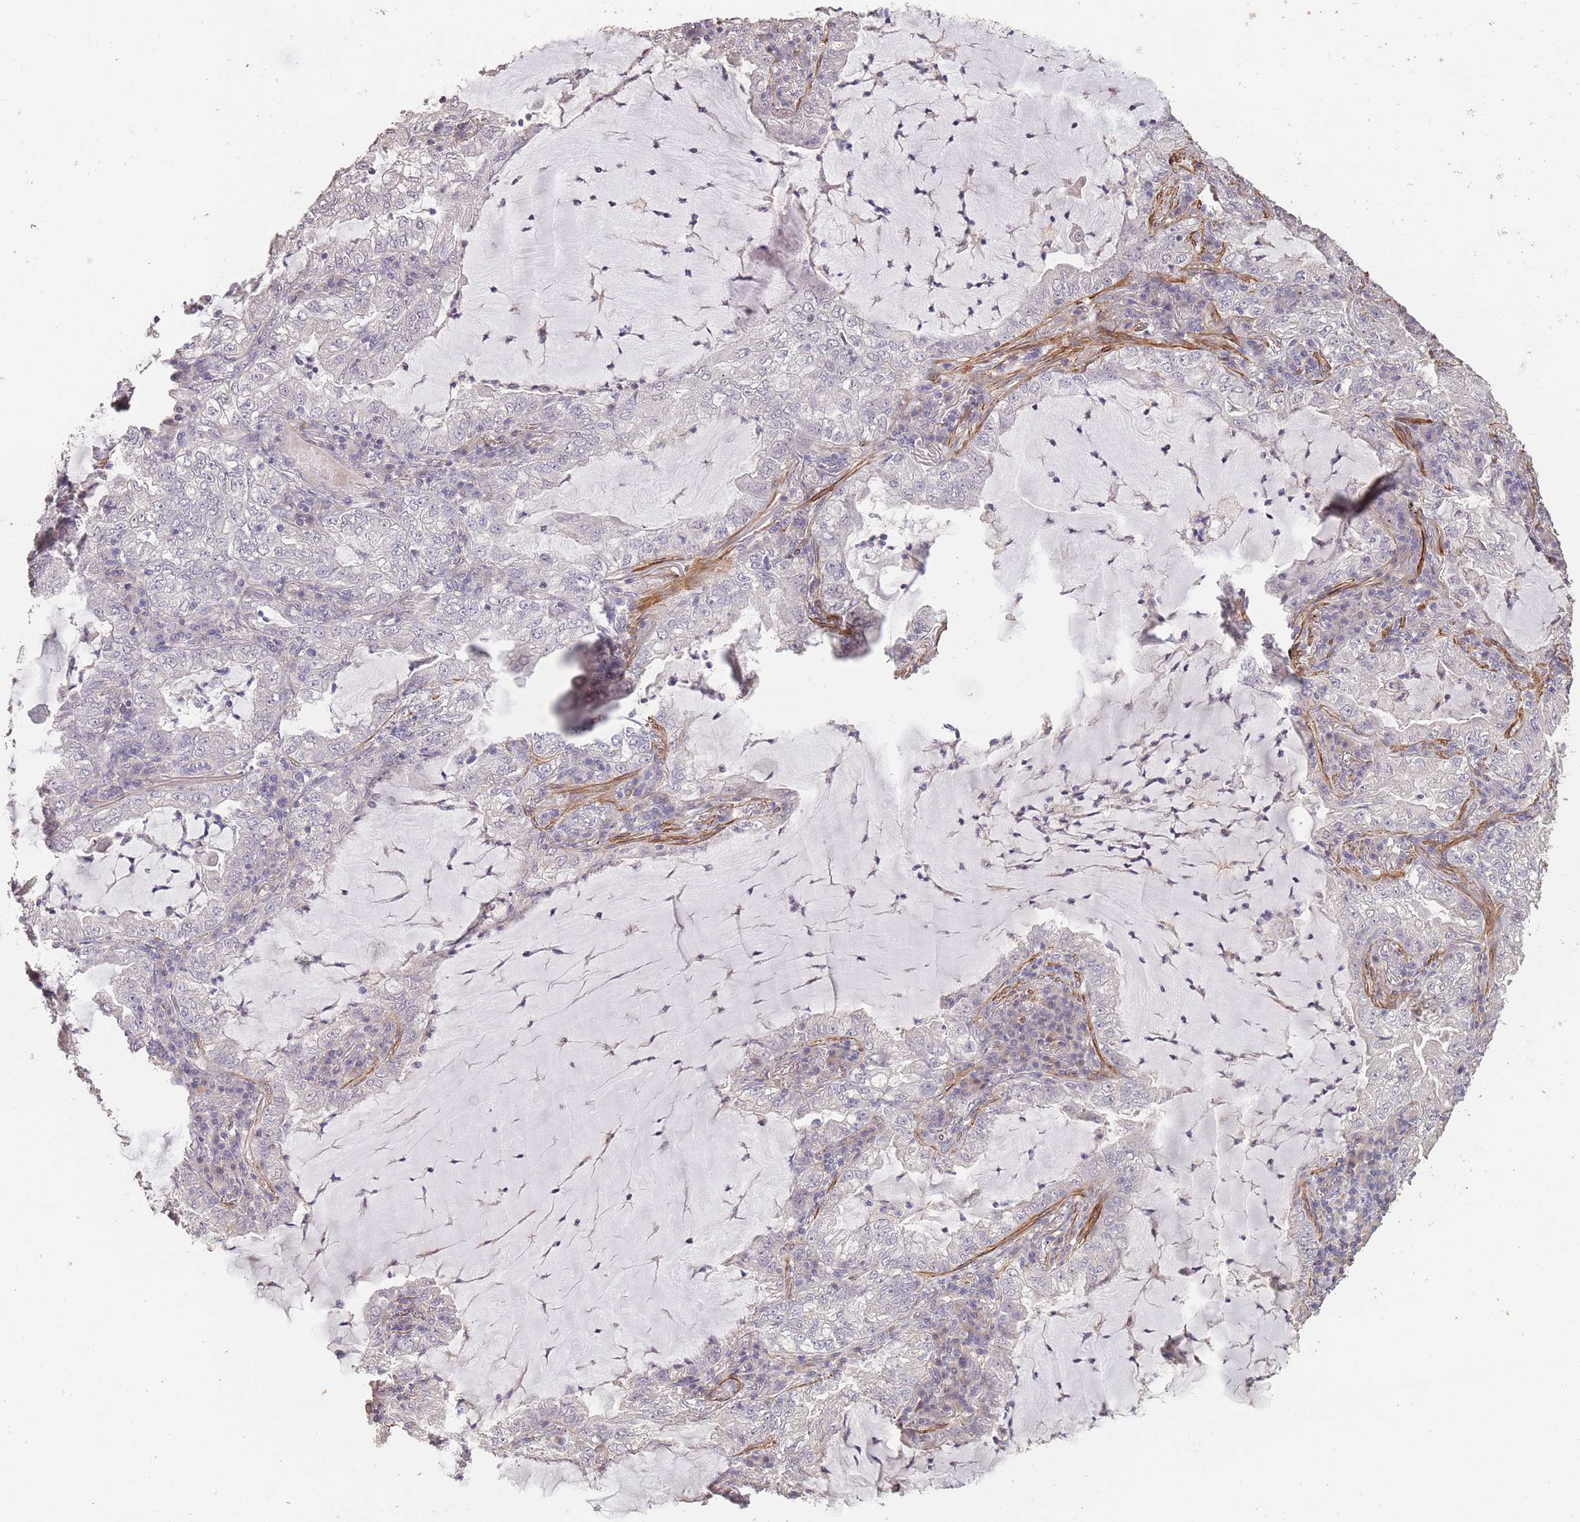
{"staining": {"intensity": "negative", "quantity": "none", "location": "none"}, "tissue": "lung cancer", "cell_type": "Tumor cells", "image_type": "cancer", "snomed": [{"axis": "morphology", "description": "Adenocarcinoma, NOS"}, {"axis": "topography", "description": "Lung"}], "caption": "Tumor cells are negative for brown protein staining in adenocarcinoma (lung).", "gene": "NLRC4", "patient": {"sex": "female", "age": 73}}